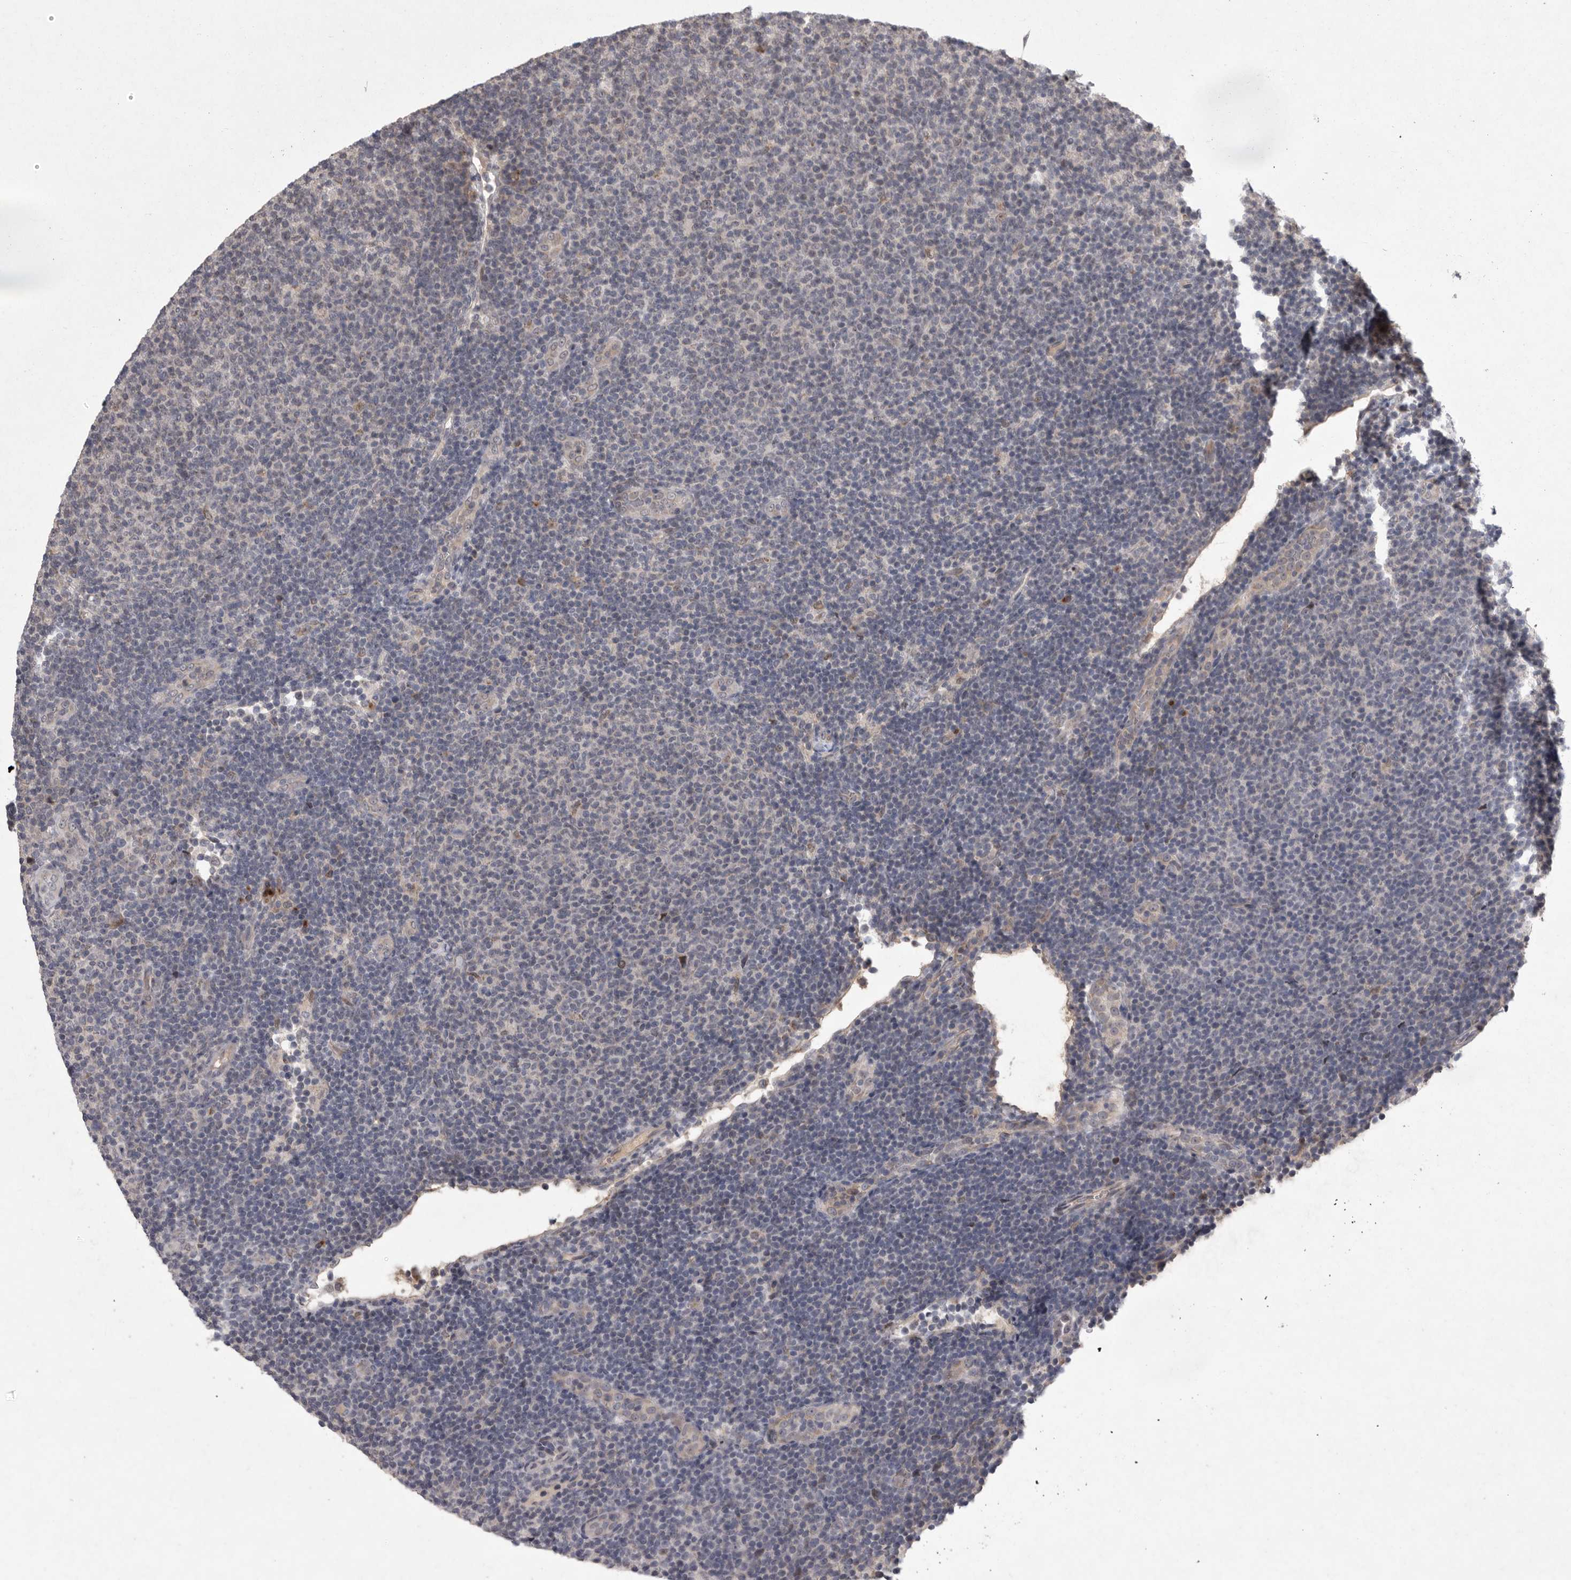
{"staining": {"intensity": "negative", "quantity": "none", "location": "none"}, "tissue": "lymphoma", "cell_type": "Tumor cells", "image_type": "cancer", "snomed": [{"axis": "morphology", "description": "Malignant lymphoma, non-Hodgkin's type, Low grade"}, {"axis": "topography", "description": "Lymph node"}], "caption": "This is an immunohistochemistry (IHC) micrograph of human low-grade malignant lymphoma, non-Hodgkin's type. There is no expression in tumor cells.", "gene": "MAN2A1", "patient": {"sex": "male", "age": 66}}